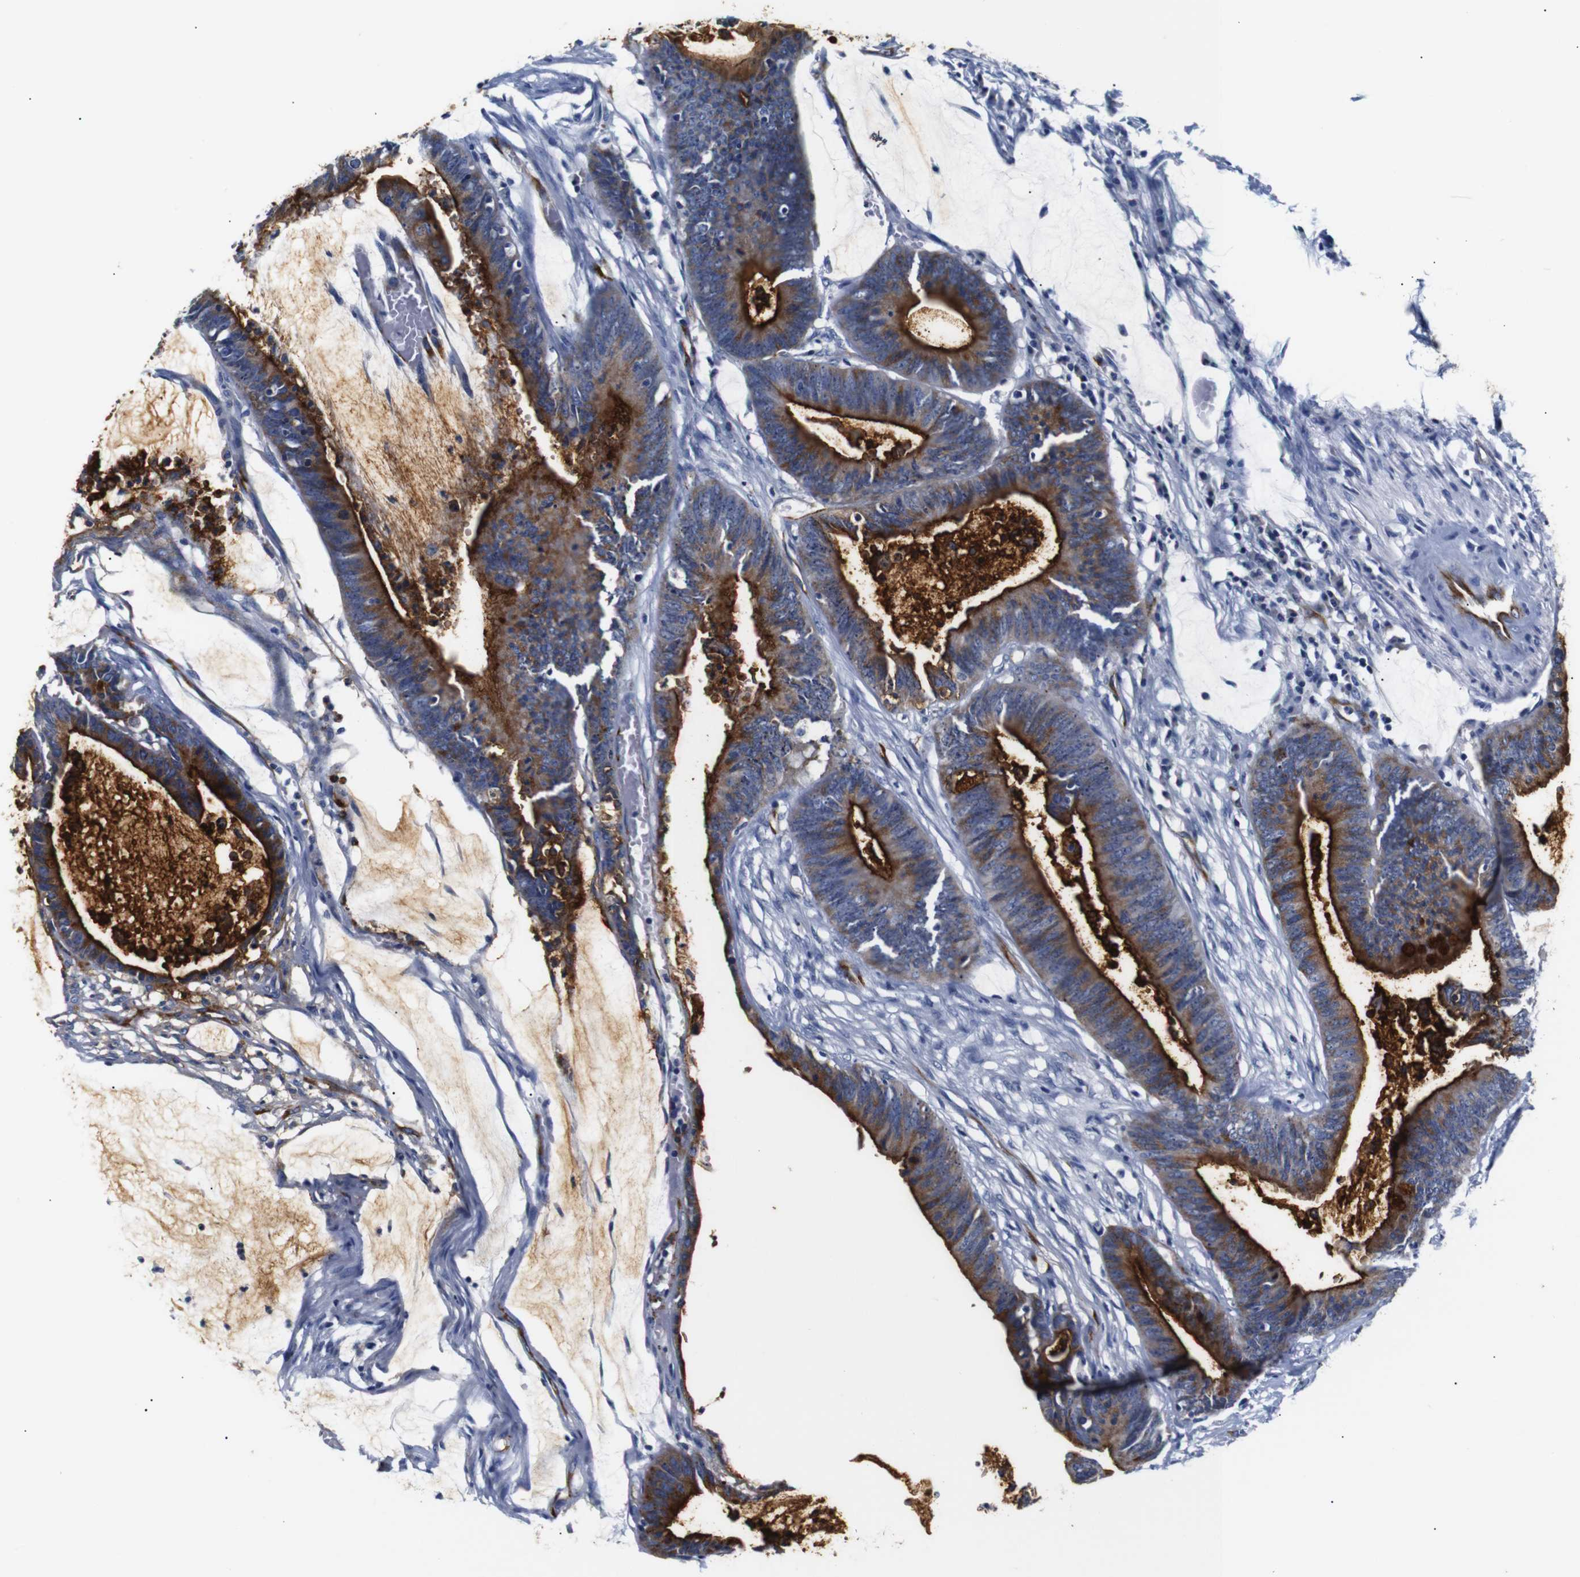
{"staining": {"intensity": "strong", "quantity": ">75%", "location": "cytoplasmic/membranous"}, "tissue": "colorectal cancer", "cell_type": "Tumor cells", "image_type": "cancer", "snomed": [{"axis": "morphology", "description": "Adenocarcinoma, NOS"}, {"axis": "topography", "description": "Rectum"}], "caption": "High-power microscopy captured an immunohistochemistry (IHC) micrograph of colorectal cancer, revealing strong cytoplasmic/membranous staining in approximately >75% of tumor cells. (Stains: DAB in brown, nuclei in blue, Microscopy: brightfield microscopy at high magnification).", "gene": "MUC4", "patient": {"sex": "female", "age": 66}}